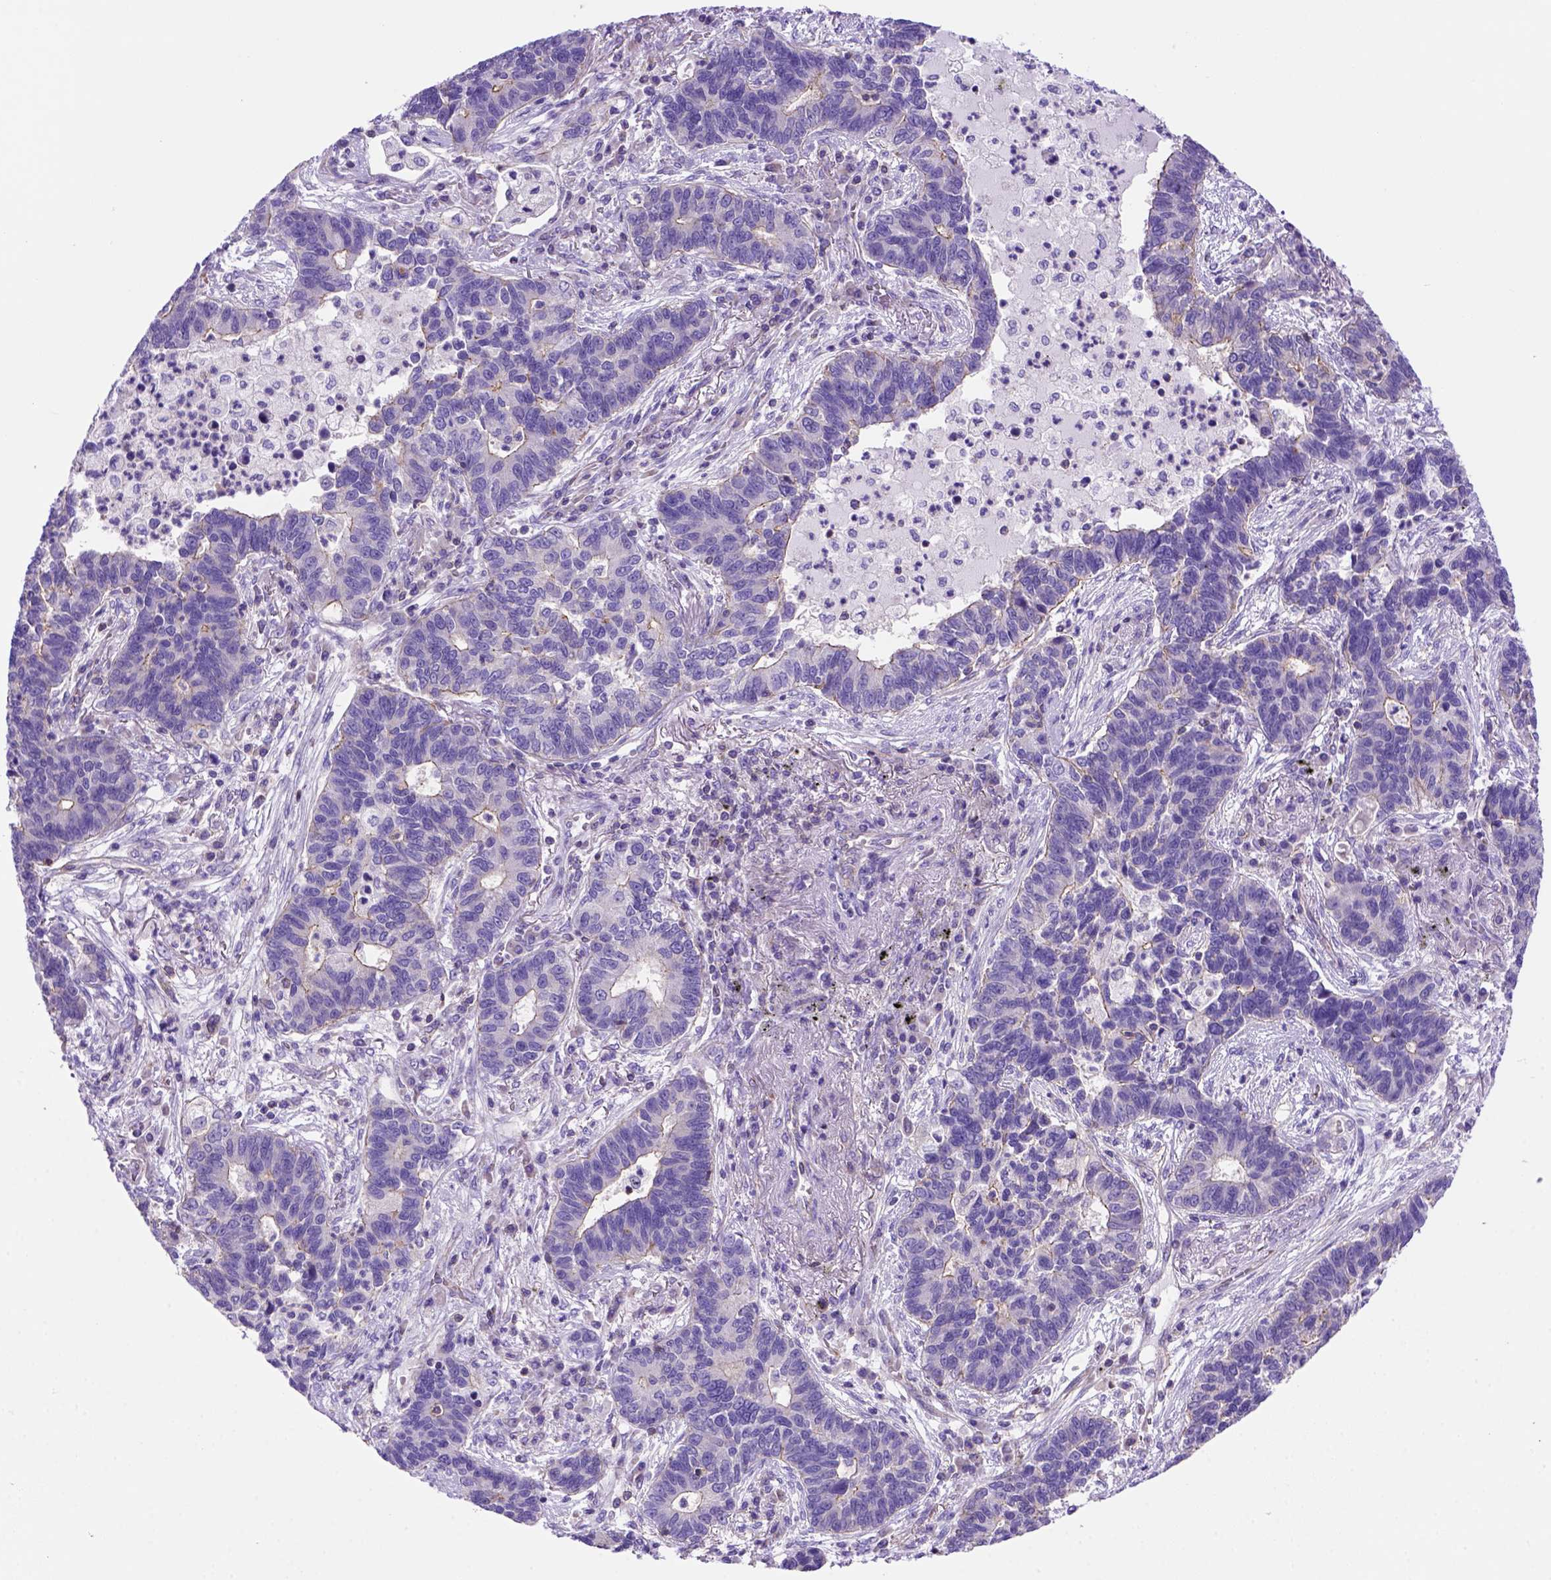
{"staining": {"intensity": "moderate", "quantity": "<25%", "location": "cytoplasmic/membranous"}, "tissue": "lung cancer", "cell_type": "Tumor cells", "image_type": "cancer", "snomed": [{"axis": "morphology", "description": "Adenocarcinoma, NOS"}, {"axis": "topography", "description": "Lung"}], "caption": "Adenocarcinoma (lung) was stained to show a protein in brown. There is low levels of moderate cytoplasmic/membranous staining in approximately <25% of tumor cells.", "gene": "PEX12", "patient": {"sex": "female", "age": 57}}